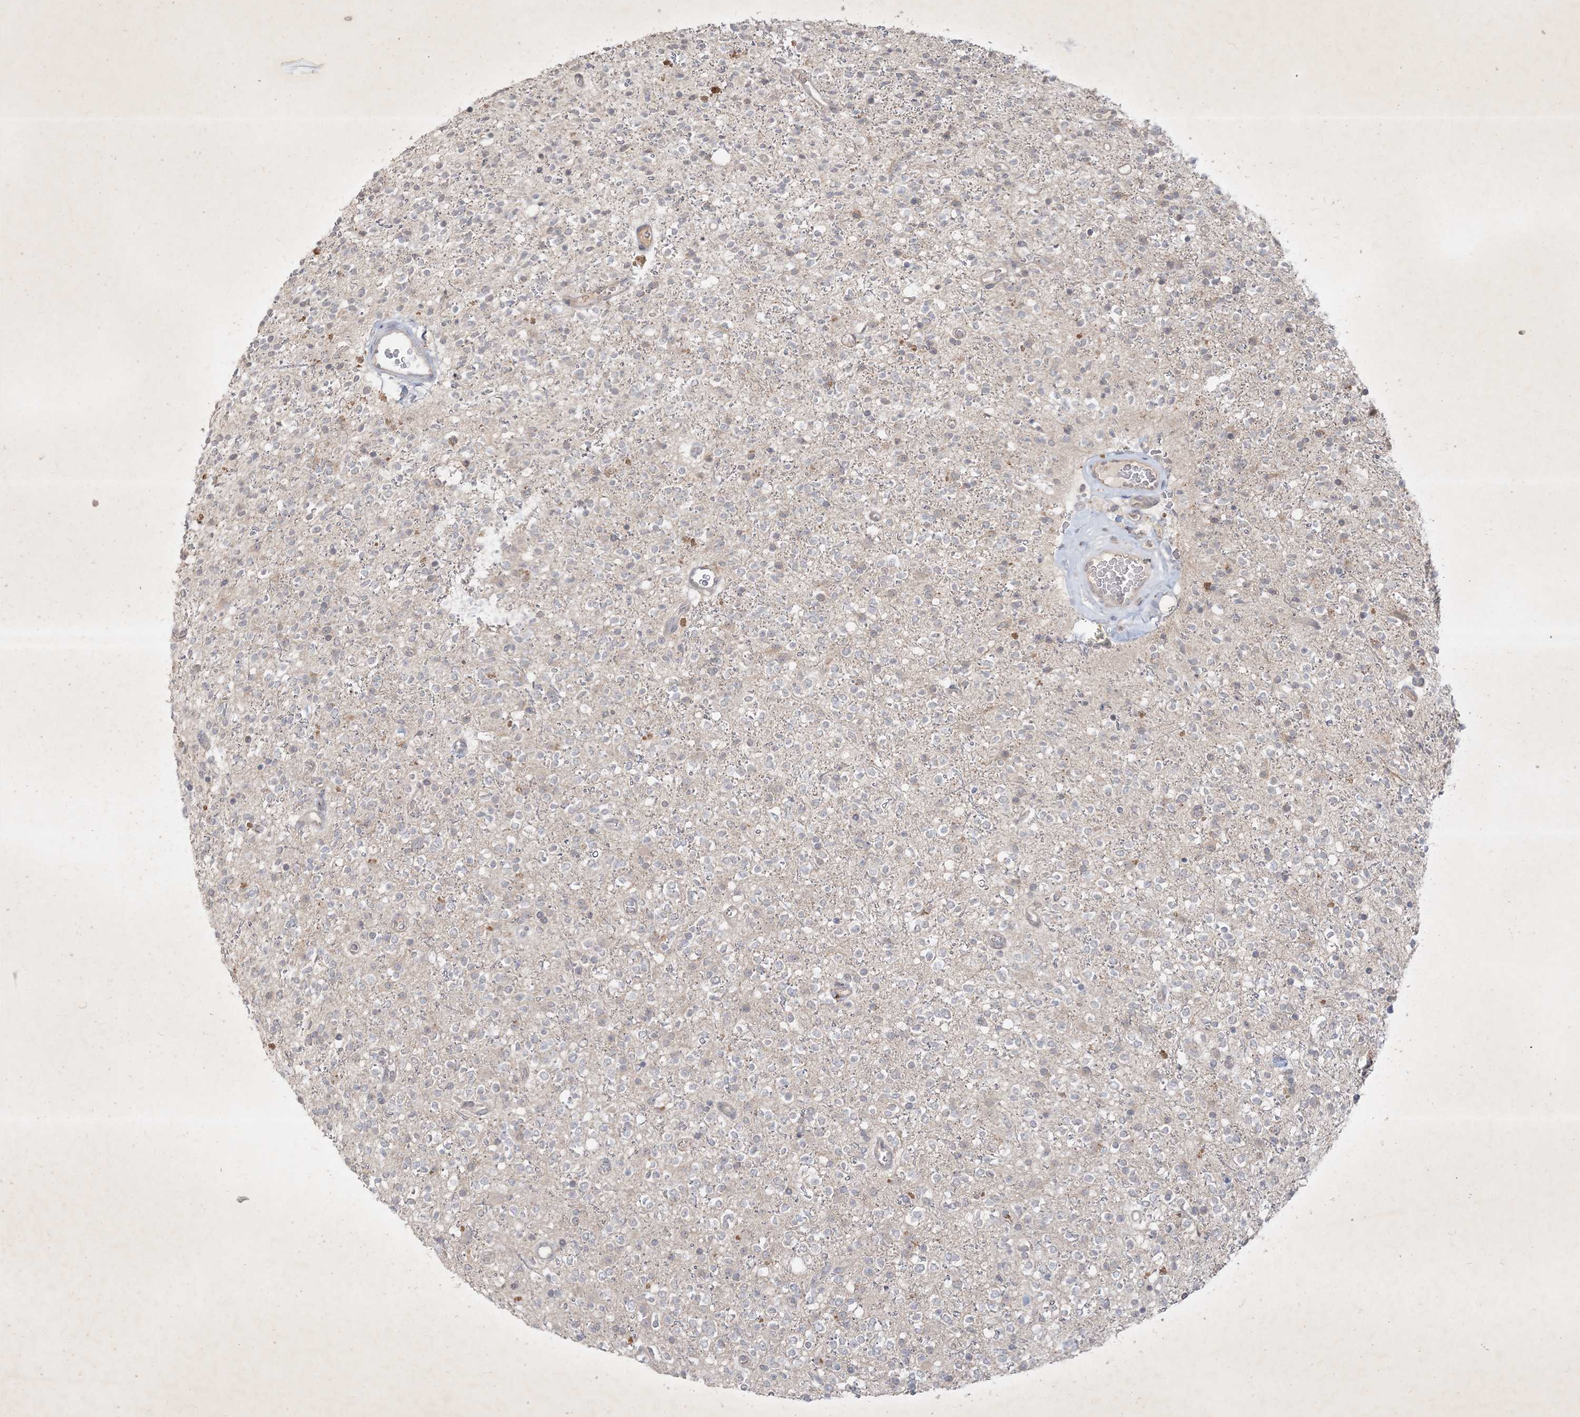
{"staining": {"intensity": "negative", "quantity": "none", "location": "none"}, "tissue": "glioma", "cell_type": "Tumor cells", "image_type": "cancer", "snomed": [{"axis": "morphology", "description": "Glioma, malignant, High grade"}, {"axis": "topography", "description": "Brain"}], "caption": "High power microscopy histopathology image of an IHC photomicrograph of malignant glioma (high-grade), revealing no significant staining in tumor cells. (DAB immunohistochemistry with hematoxylin counter stain).", "gene": "BOD1", "patient": {"sex": "male", "age": 34}}